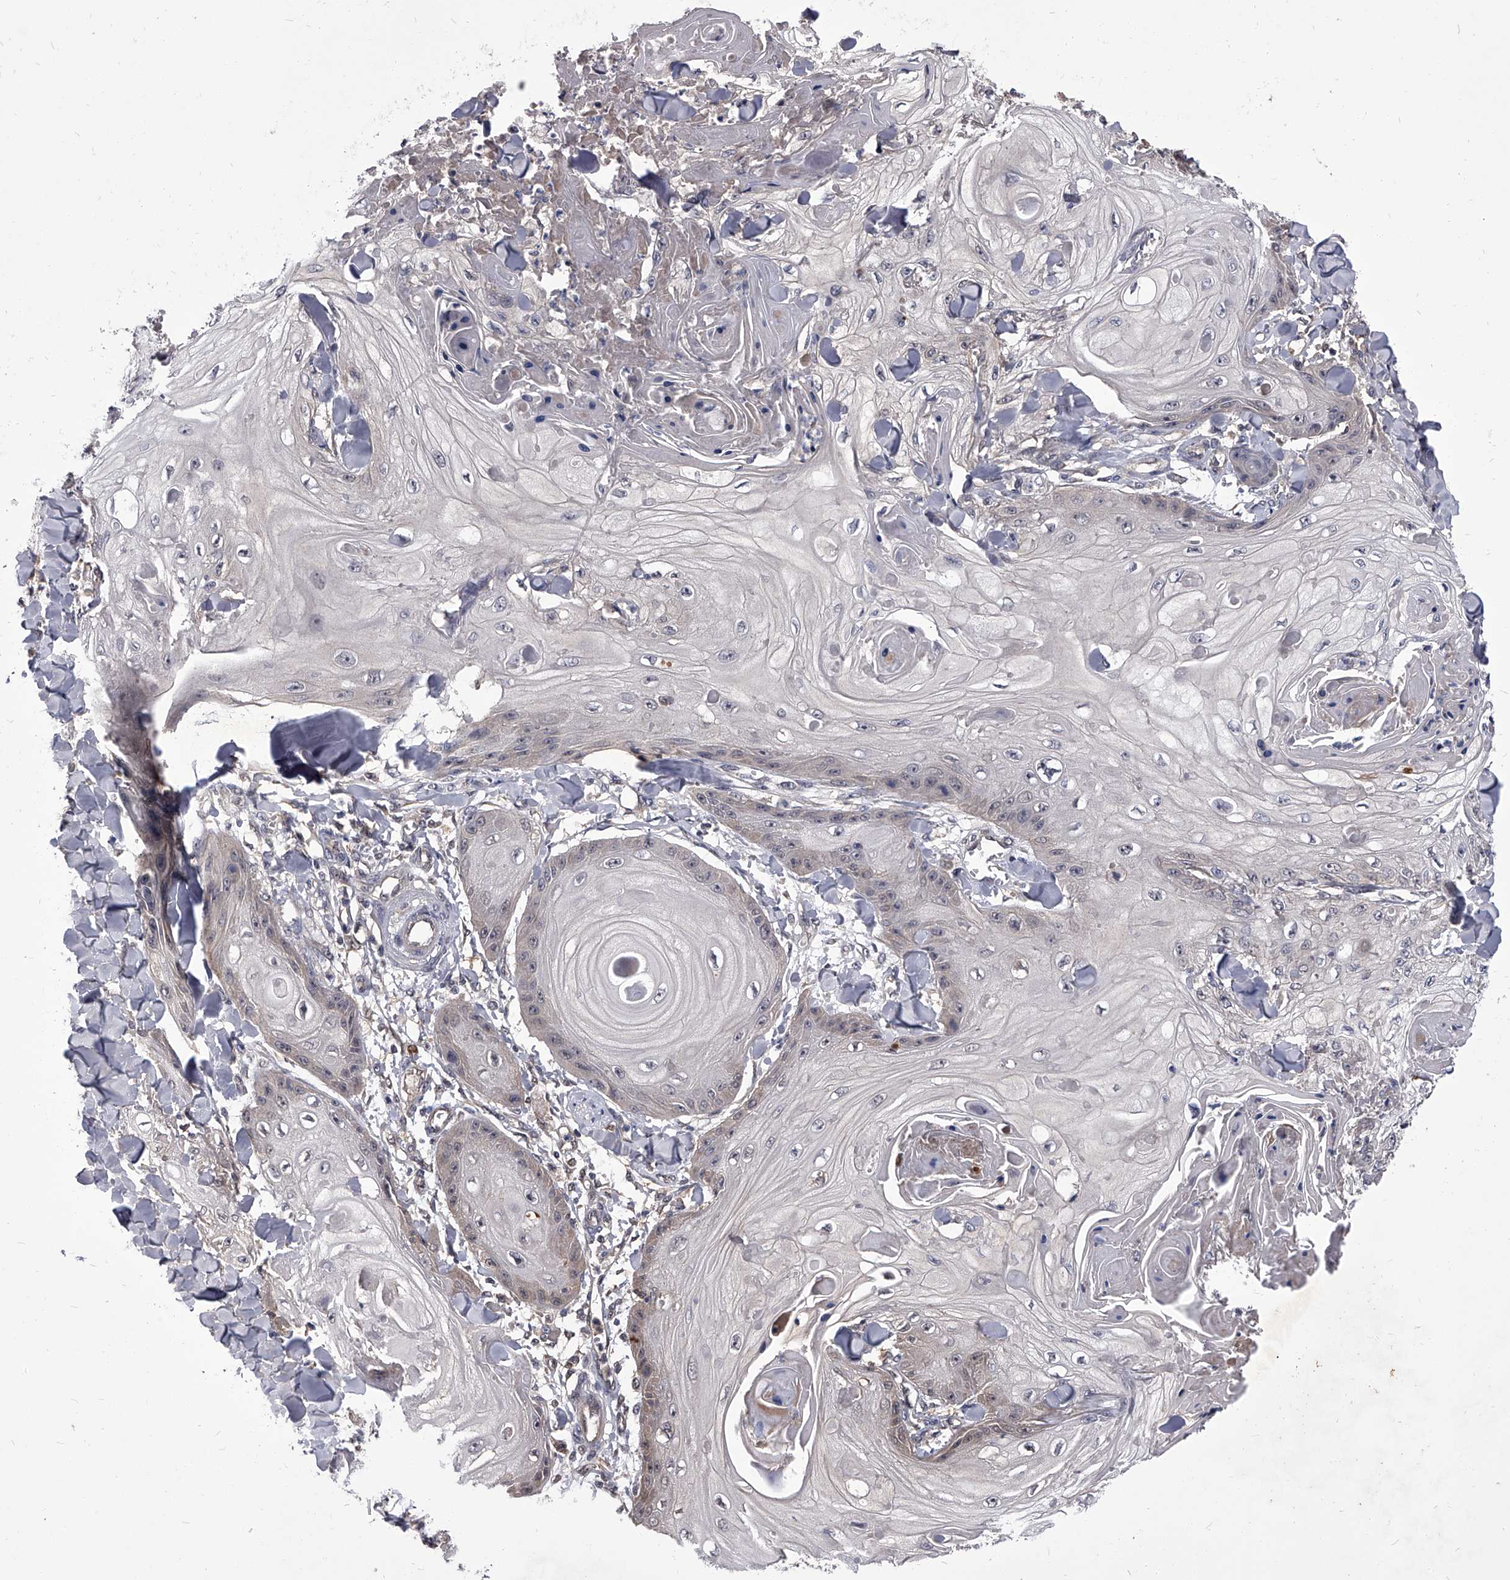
{"staining": {"intensity": "weak", "quantity": "<25%", "location": "cytoplasmic/membranous"}, "tissue": "skin cancer", "cell_type": "Tumor cells", "image_type": "cancer", "snomed": [{"axis": "morphology", "description": "Squamous cell carcinoma, NOS"}, {"axis": "topography", "description": "Skin"}], "caption": "IHC of human skin cancer (squamous cell carcinoma) exhibits no positivity in tumor cells.", "gene": "SLC18B1", "patient": {"sex": "male", "age": 74}}